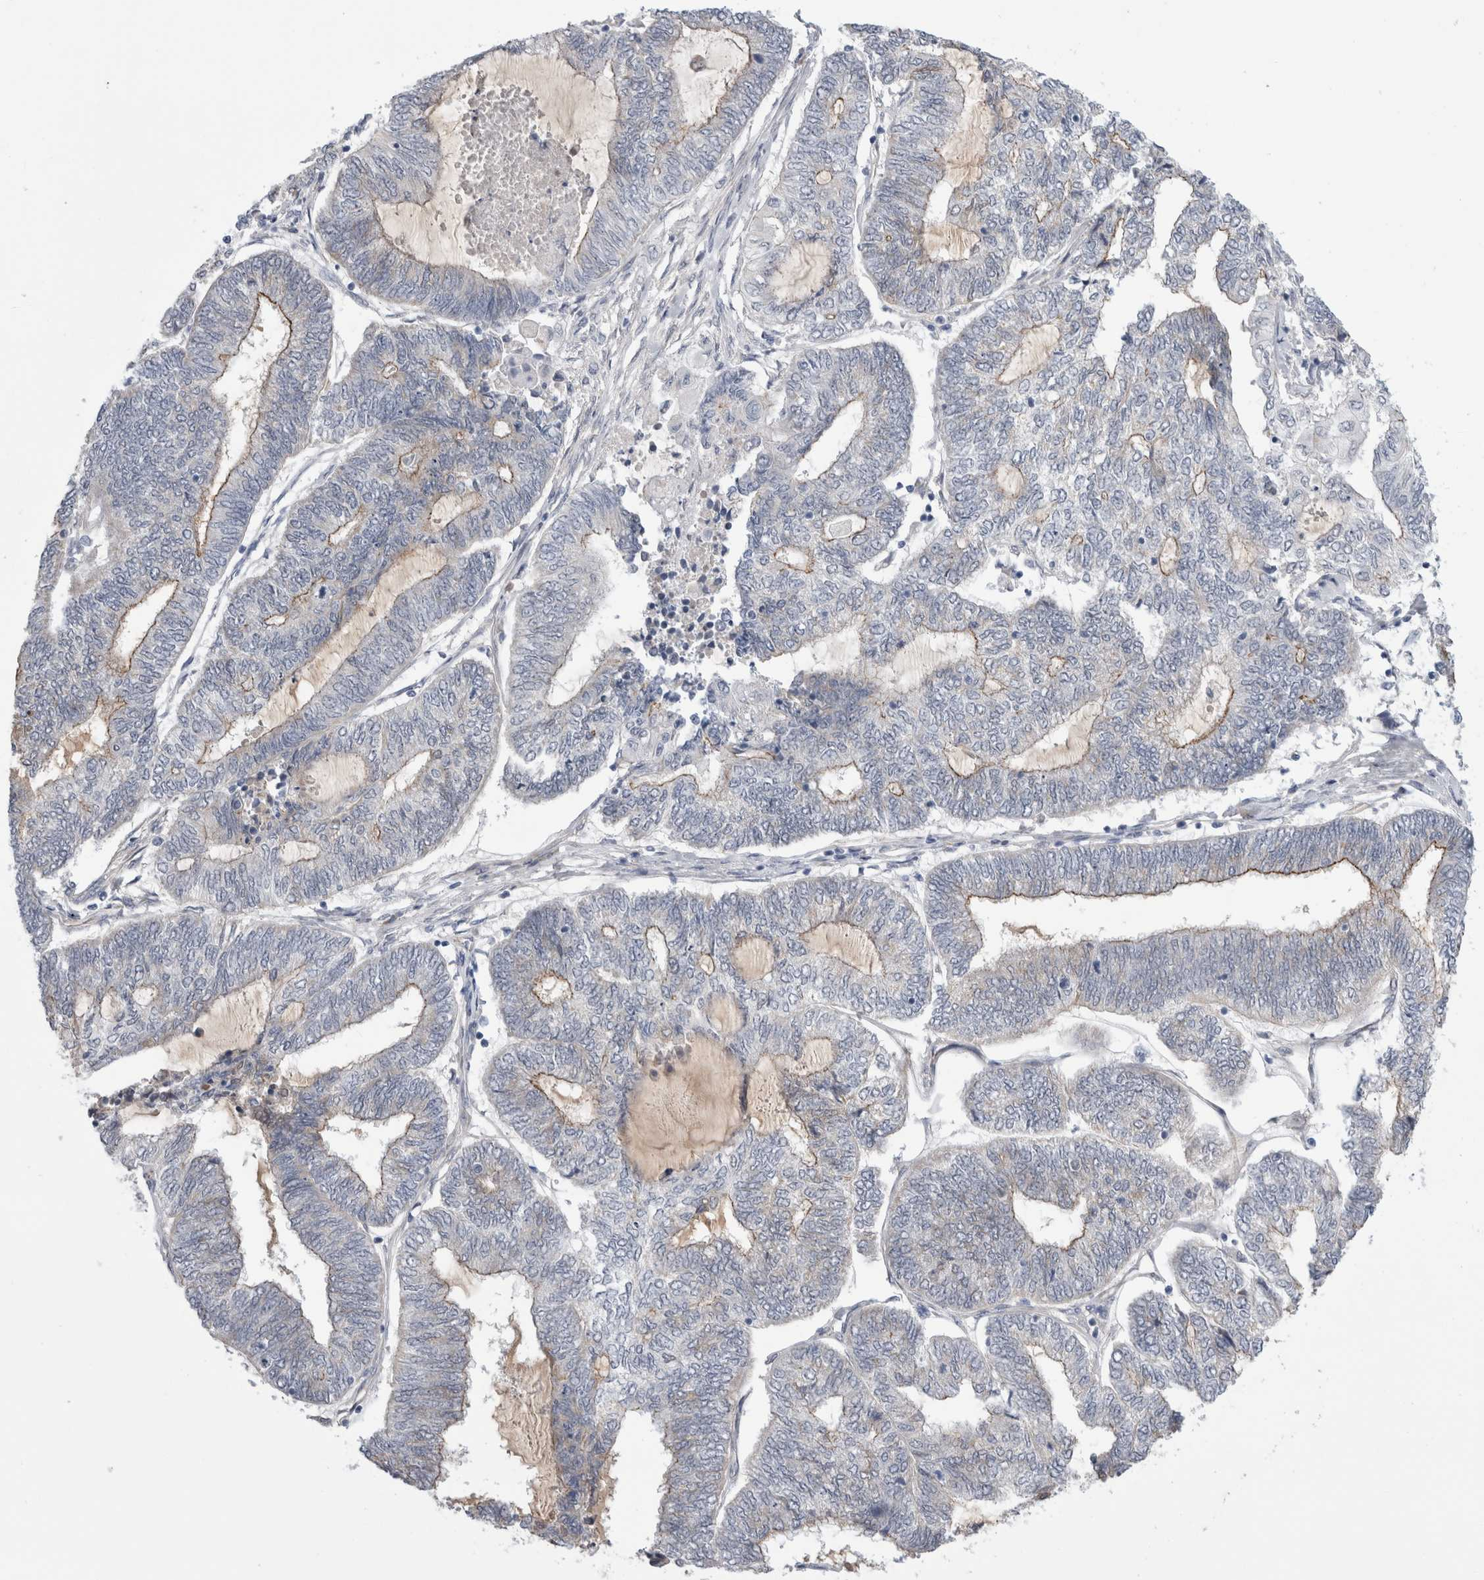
{"staining": {"intensity": "moderate", "quantity": "25%-75%", "location": "cytoplasmic/membranous"}, "tissue": "endometrial cancer", "cell_type": "Tumor cells", "image_type": "cancer", "snomed": [{"axis": "morphology", "description": "Adenocarcinoma, NOS"}, {"axis": "topography", "description": "Uterus"}, {"axis": "topography", "description": "Endometrium"}], "caption": "The photomicrograph demonstrates staining of endometrial cancer (adenocarcinoma), revealing moderate cytoplasmic/membranous protein expression (brown color) within tumor cells.", "gene": "TAFA5", "patient": {"sex": "female", "age": 70}}